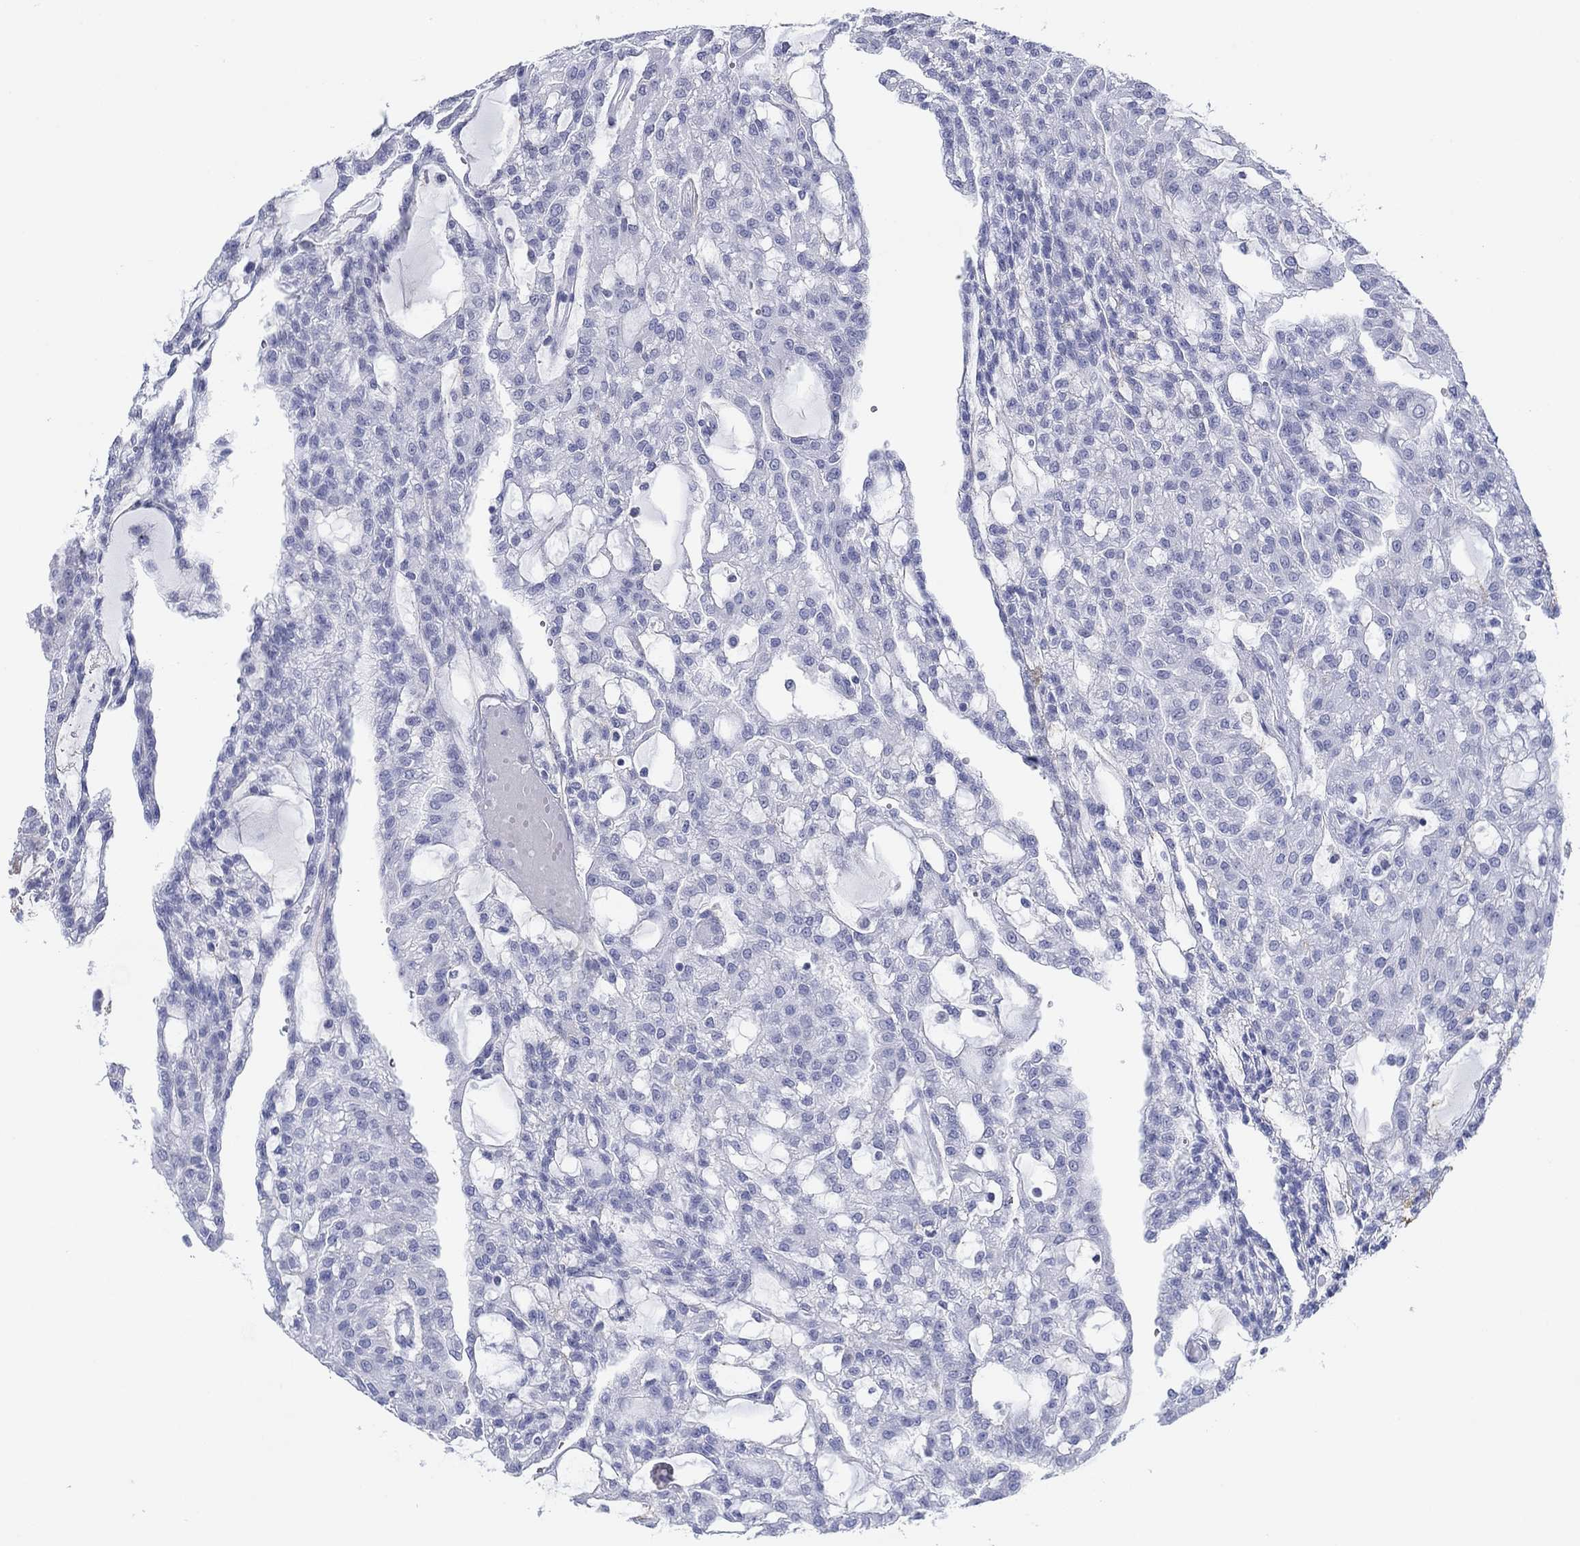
{"staining": {"intensity": "negative", "quantity": "none", "location": "none"}, "tissue": "renal cancer", "cell_type": "Tumor cells", "image_type": "cancer", "snomed": [{"axis": "morphology", "description": "Adenocarcinoma, NOS"}, {"axis": "topography", "description": "Kidney"}], "caption": "The photomicrograph displays no staining of tumor cells in renal adenocarcinoma. (Immunohistochemistry, brightfield microscopy, high magnification).", "gene": "PDYN", "patient": {"sex": "male", "age": 63}}